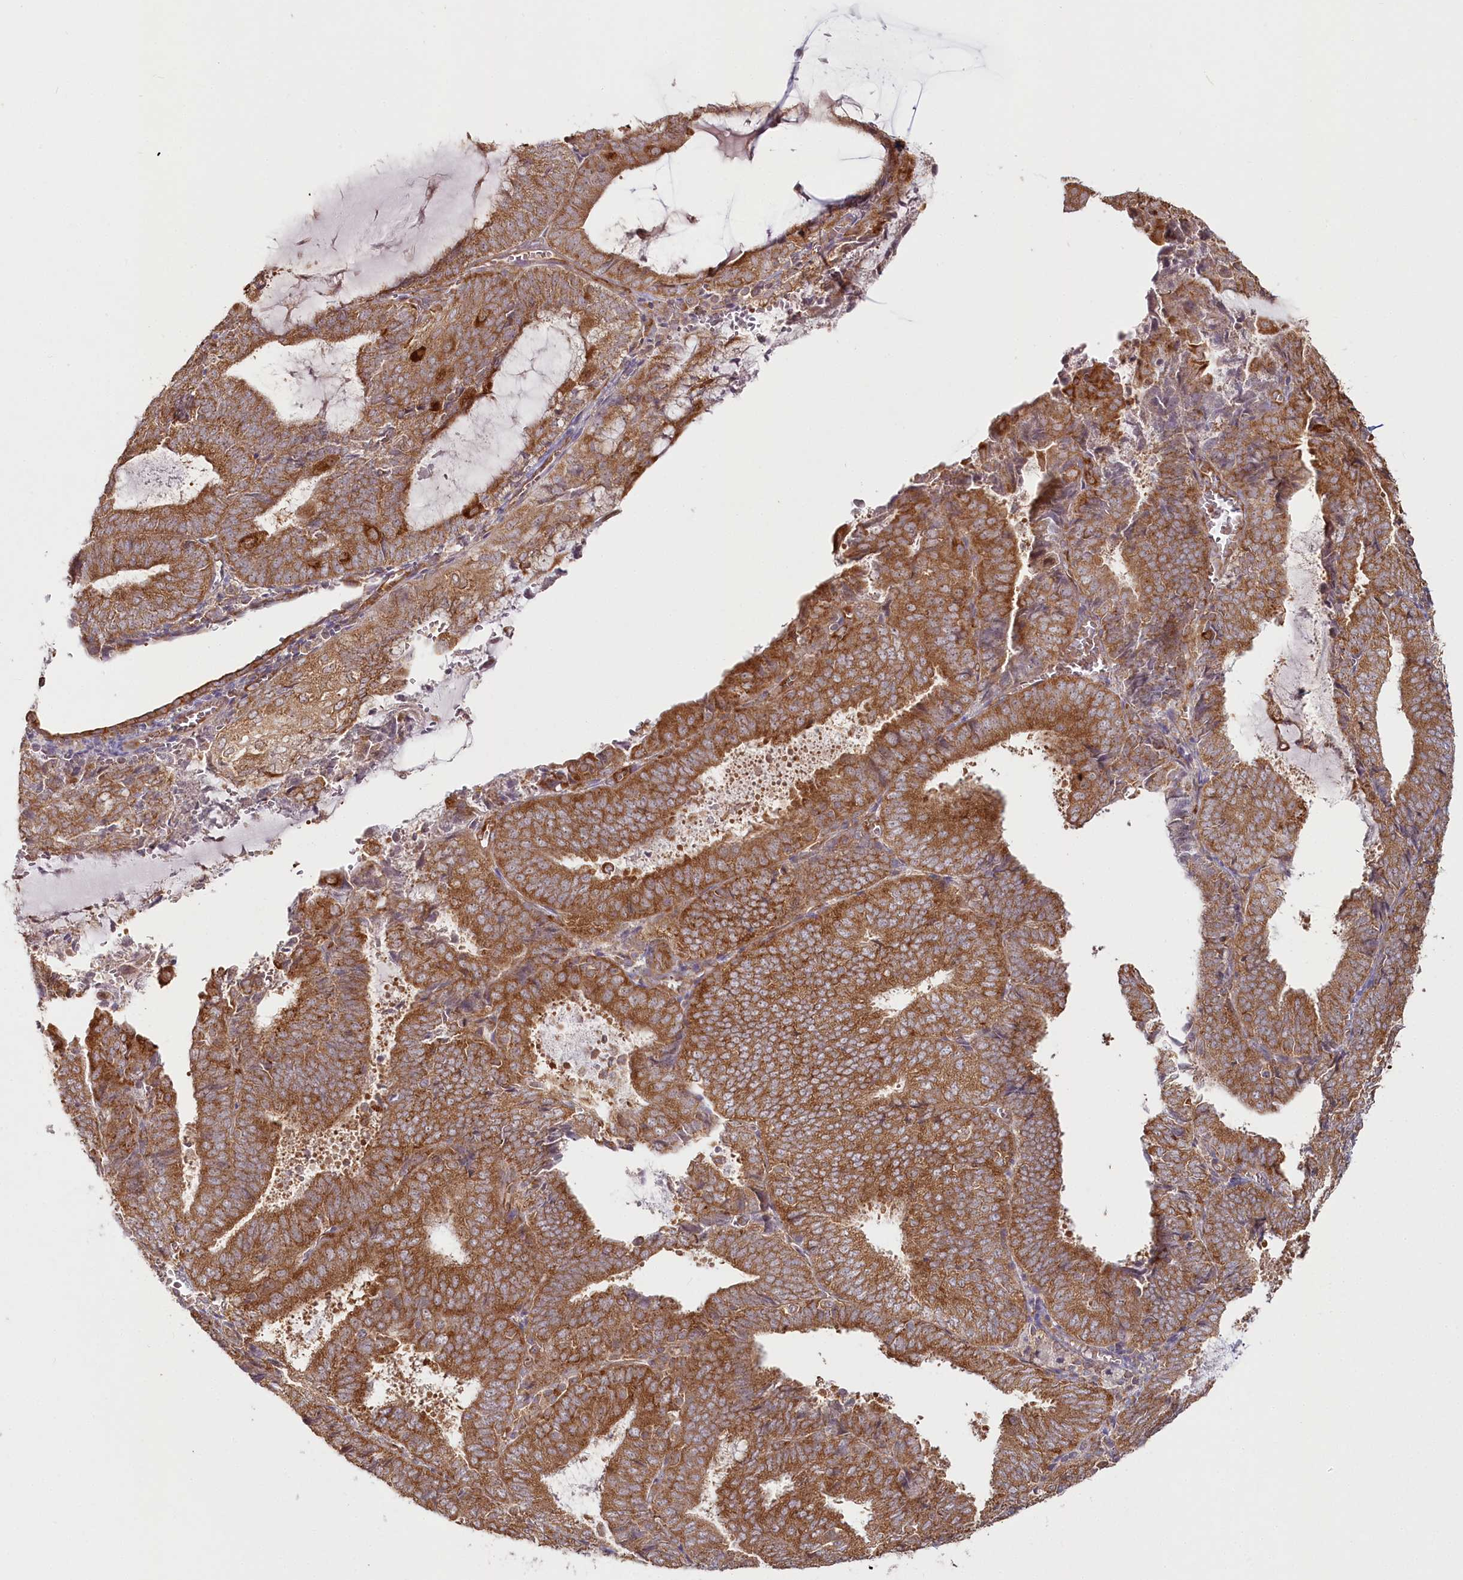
{"staining": {"intensity": "strong", "quantity": ">75%", "location": "cytoplasmic/membranous"}, "tissue": "endometrial cancer", "cell_type": "Tumor cells", "image_type": "cancer", "snomed": [{"axis": "morphology", "description": "Adenocarcinoma, NOS"}, {"axis": "topography", "description": "Endometrium"}], "caption": "High-magnification brightfield microscopy of adenocarcinoma (endometrial) stained with DAB (brown) and counterstained with hematoxylin (blue). tumor cells exhibit strong cytoplasmic/membranous staining is identified in approximately>75% of cells. (IHC, brightfield microscopy, high magnification).", "gene": "OTUD4", "patient": {"sex": "female", "age": 81}}